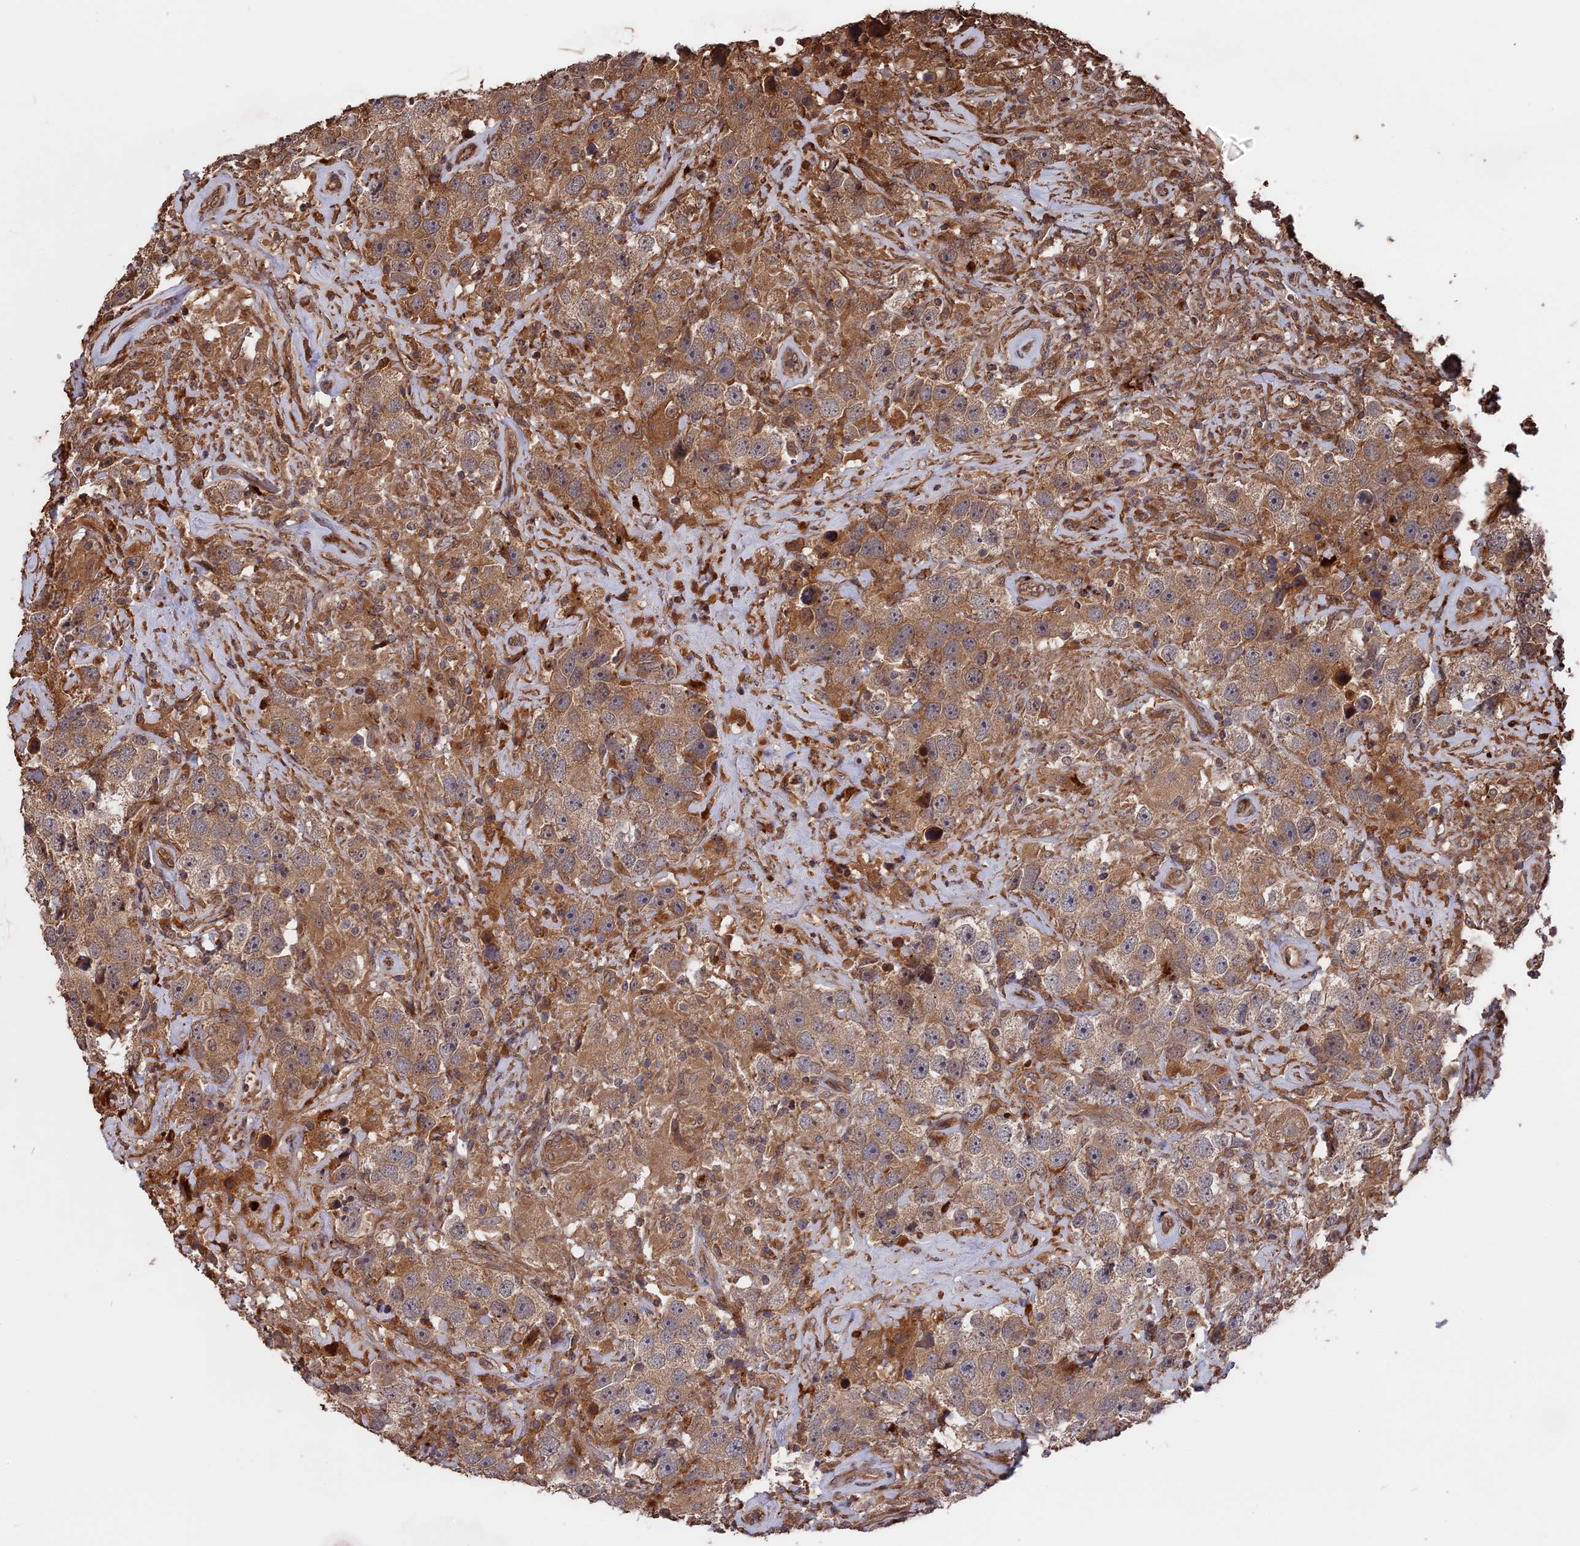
{"staining": {"intensity": "weak", "quantity": ">75%", "location": "cytoplasmic/membranous"}, "tissue": "testis cancer", "cell_type": "Tumor cells", "image_type": "cancer", "snomed": [{"axis": "morphology", "description": "Seminoma, NOS"}, {"axis": "topography", "description": "Testis"}], "caption": "High-magnification brightfield microscopy of testis seminoma stained with DAB (brown) and counterstained with hematoxylin (blue). tumor cells exhibit weak cytoplasmic/membranous expression is seen in approximately>75% of cells.", "gene": "TELO2", "patient": {"sex": "male", "age": 49}}